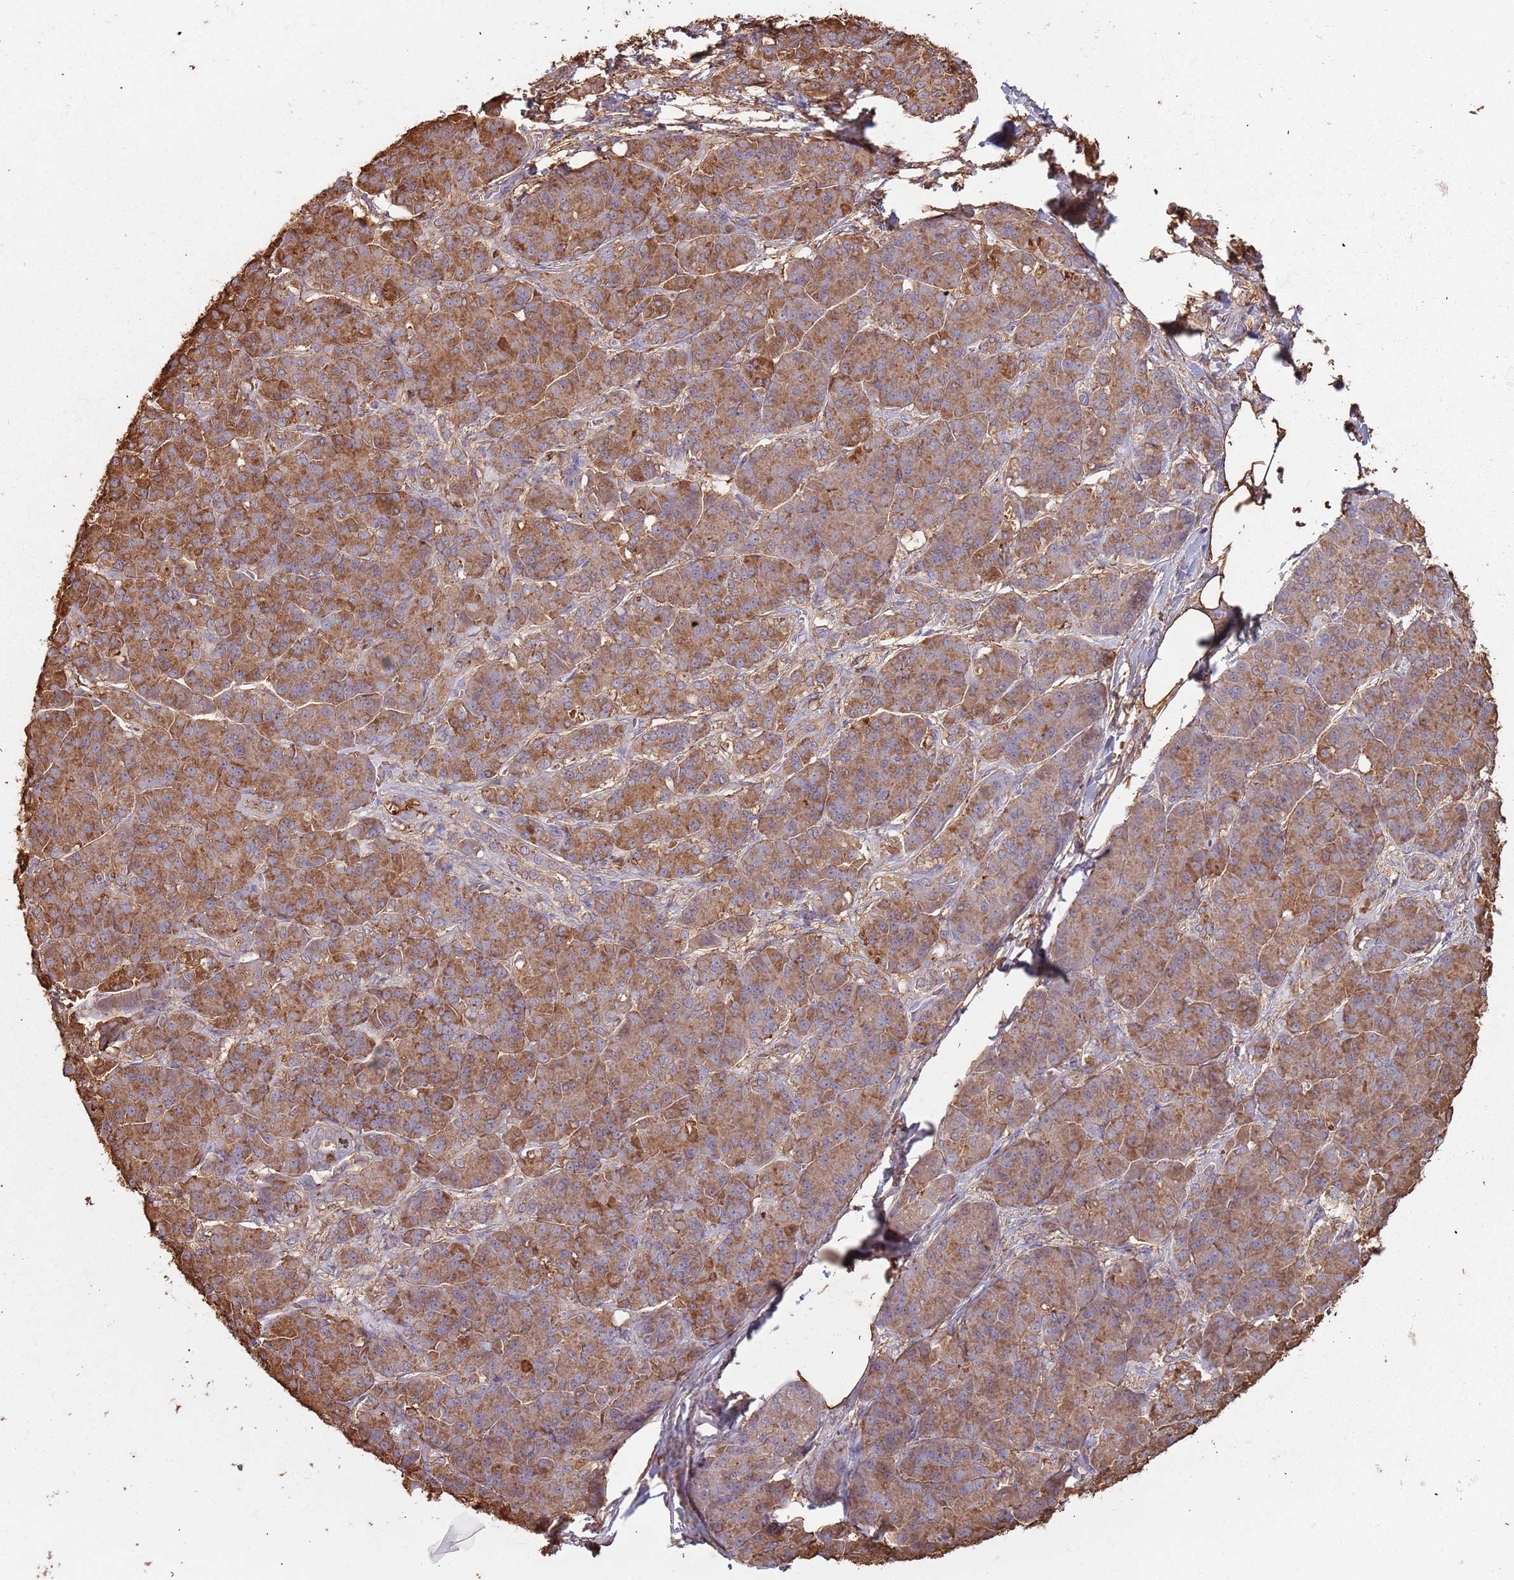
{"staining": {"intensity": "moderate", "quantity": ">75%", "location": "cytoplasmic/membranous"}, "tissue": "pancreatic cancer", "cell_type": "Tumor cells", "image_type": "cancer", "snomed": [{"axis": "morphology", "description": "Adenocarcinoma, NOS"}, {"axis": "topography", "description": "Pancreas"}], "caption": "This photomicrograph shows adenocarcinoma (pancreatic) stained with immunohistochemistry to label a protein in brown. The cytoplasmic/membranous of tumor cells show moderate positivity for the protein. Nuclei are counter-stained blue.", "gene": "ATOSB", "patient": {"sex": "male", "age": 57}}